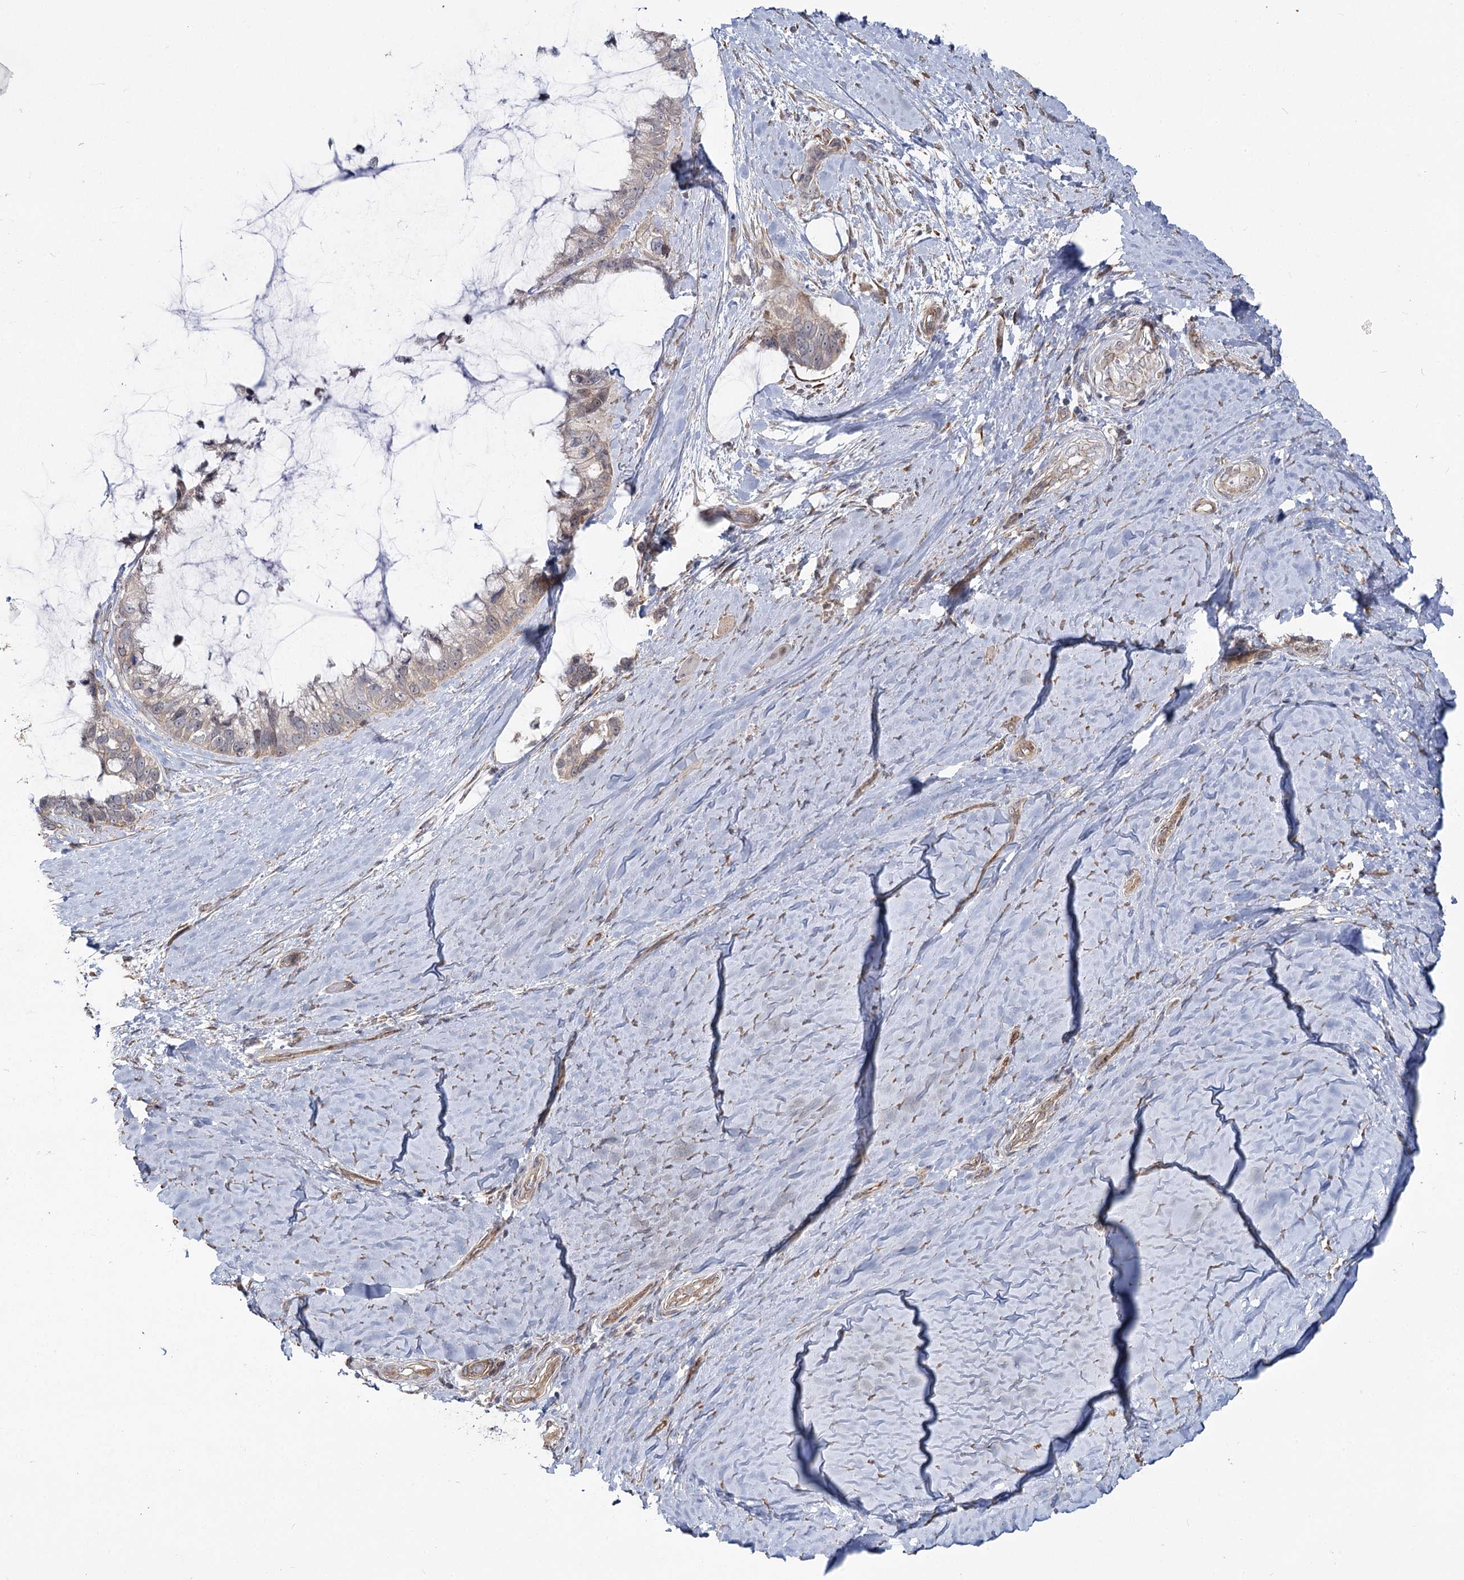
{"staining": {"intensity": "weak", "quantity": "<25%", "location": "cytoplasmic/membranous"}, "tissue": "ovarian cancer", "cell_type": "Tumor cells", "image_type": "cancer", "snomed": [{"axis": "morphology", "description": "Cystadenocarcinoma, mucinous, NOS"}, {"axis": "topography", "description": "Ovary"}], "caption": "Immunohistochemistry (IHC) of mucinous cystadenocarcinoma (ovarian) demonstrates no expression in tumor cells.", "gene": "TBC1D9B", "patient": {"sex": "female", "age": 39}}